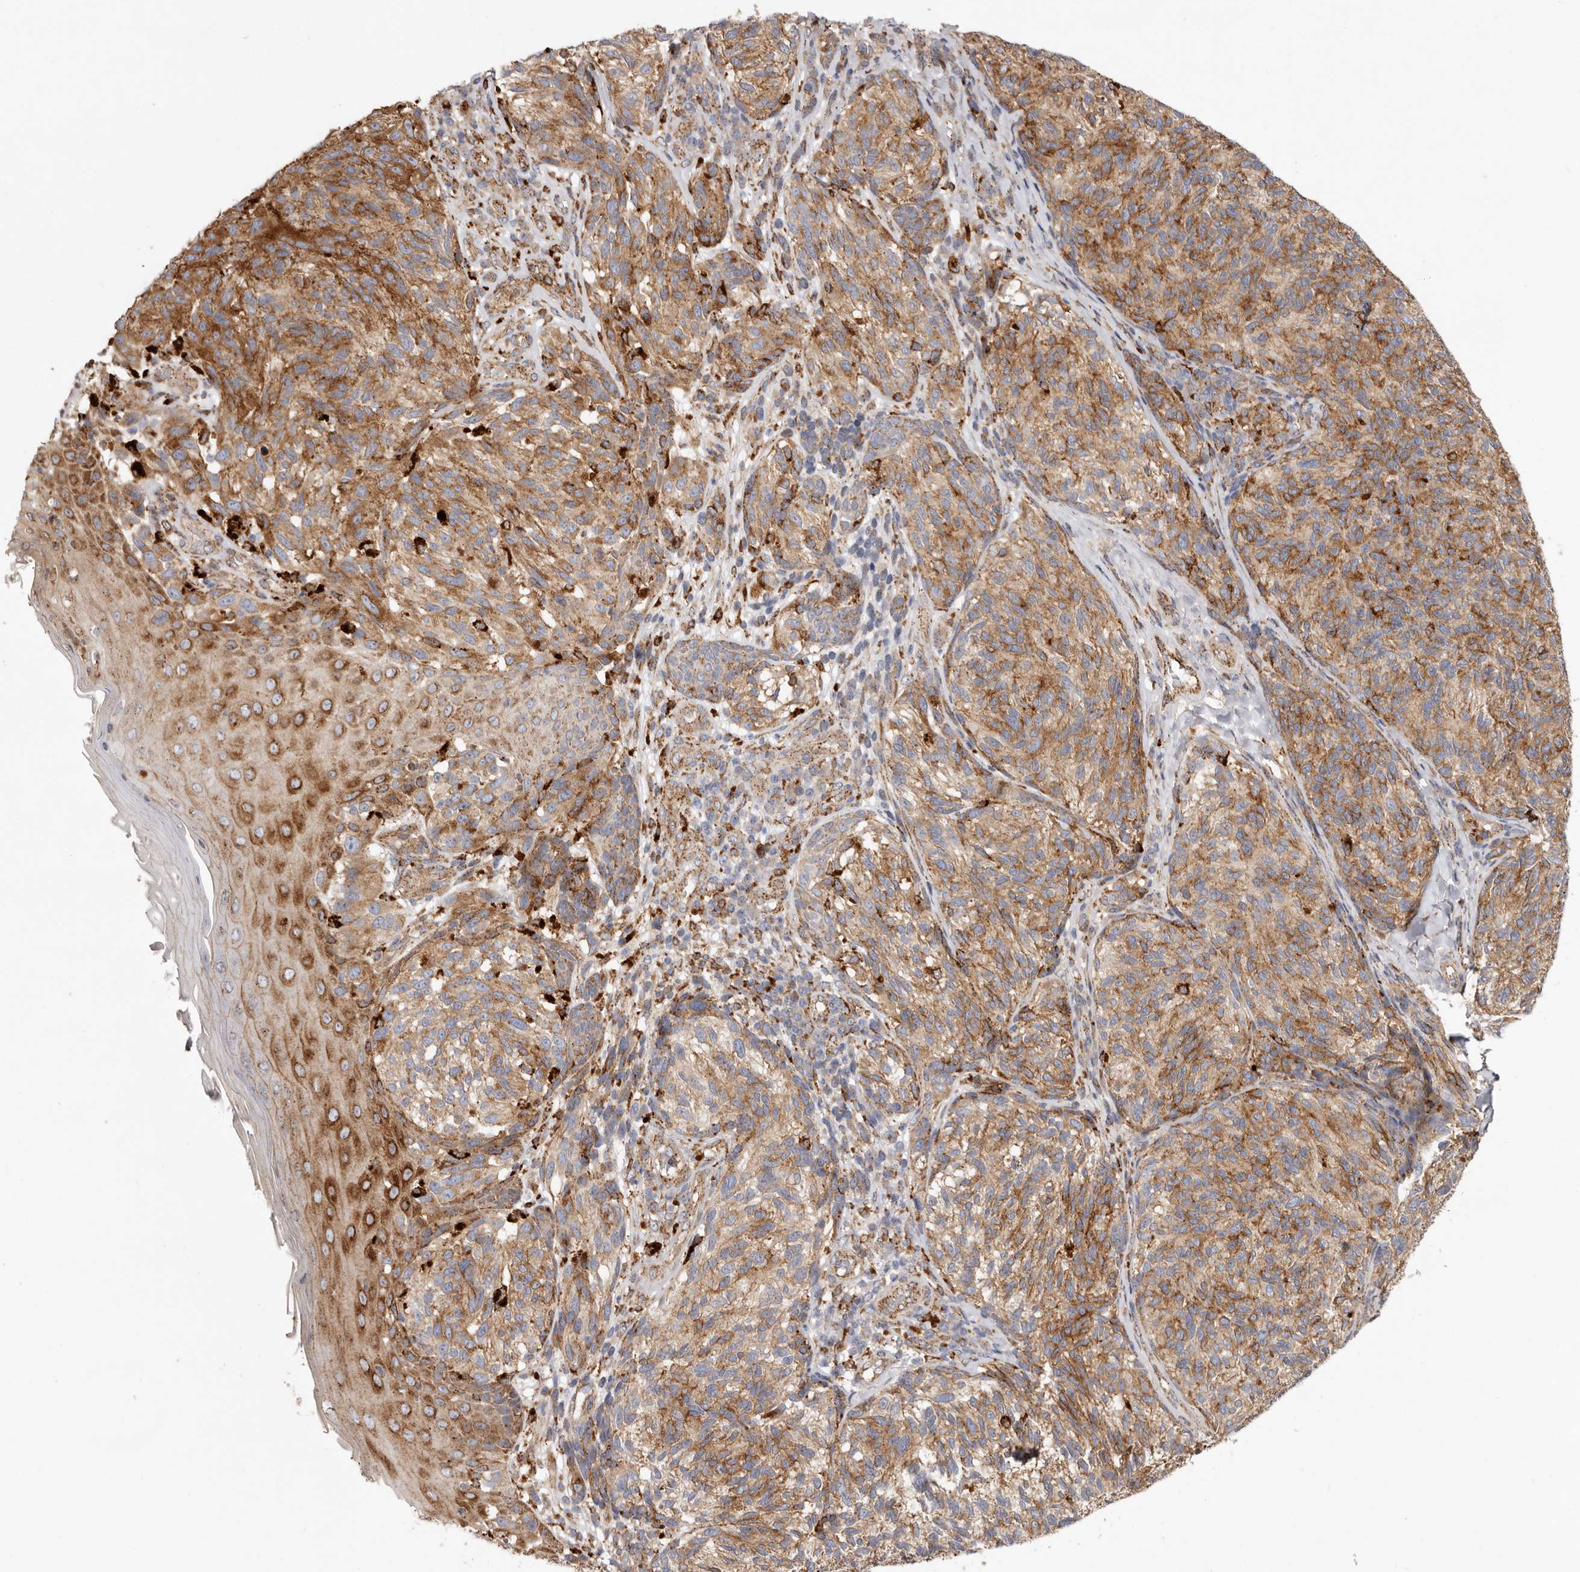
{"staining": {"intensity": "strong", "quantity": ">75%", "location": "cytoplasmic/membranous"}, "tissue": "melanoma", "cell_type": "Tumor cells", "image_type": "cancer", "snomed": [{"axis": "morphology", "description": "Malignant melanoma, NOS"}, {"axis": "topography", "description": "Skin"}], "caption": "Tumor cells exhibit high levels of strong cytoplasmic/membranous positivity in about >75% of cells in human malignant melanoma.", "gene": "GRN", "patient": {"sex": "female", "age": 73}}